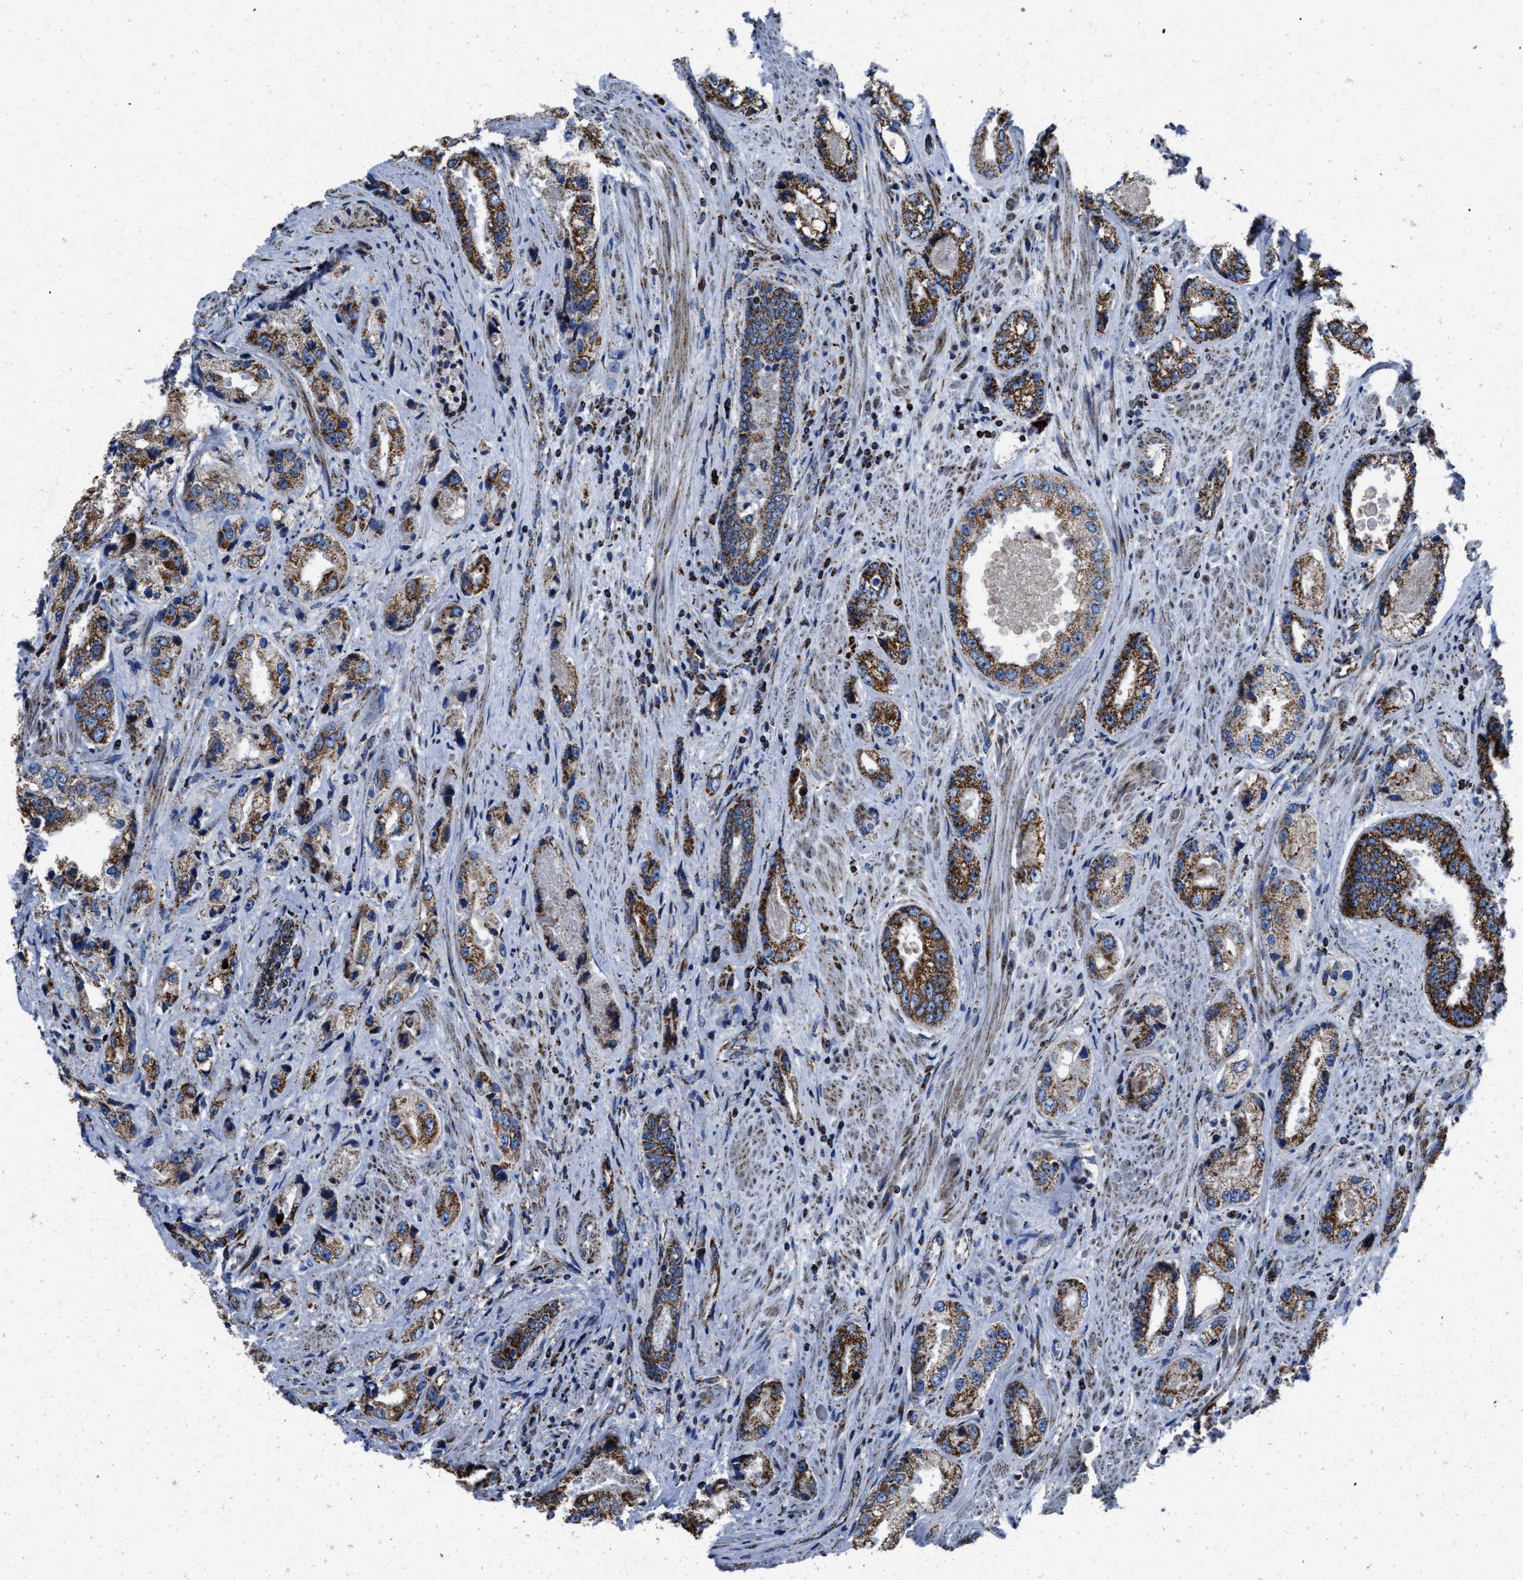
{"staining": {"intensity": "strong", "quantity": ">75%", "location": "cytoplasmic/membranous"}, "tissue": "prostate cancer", "cell_type": "Tumor cells", "image_type": "cancer", "snomed": [{"axis": "morphology", "description": "Adenocarcinoma, High grade"}, {"axis": "topography", "description": "Prostate"}], "caption": "The immunohistochemical stain shows strong cytoplasmic/membranous expression in tumor cells of prostate high-grade adenocarcinoma tissue.", "gene": "NSD3", "patient": {"sex": "male", "age": 61}}